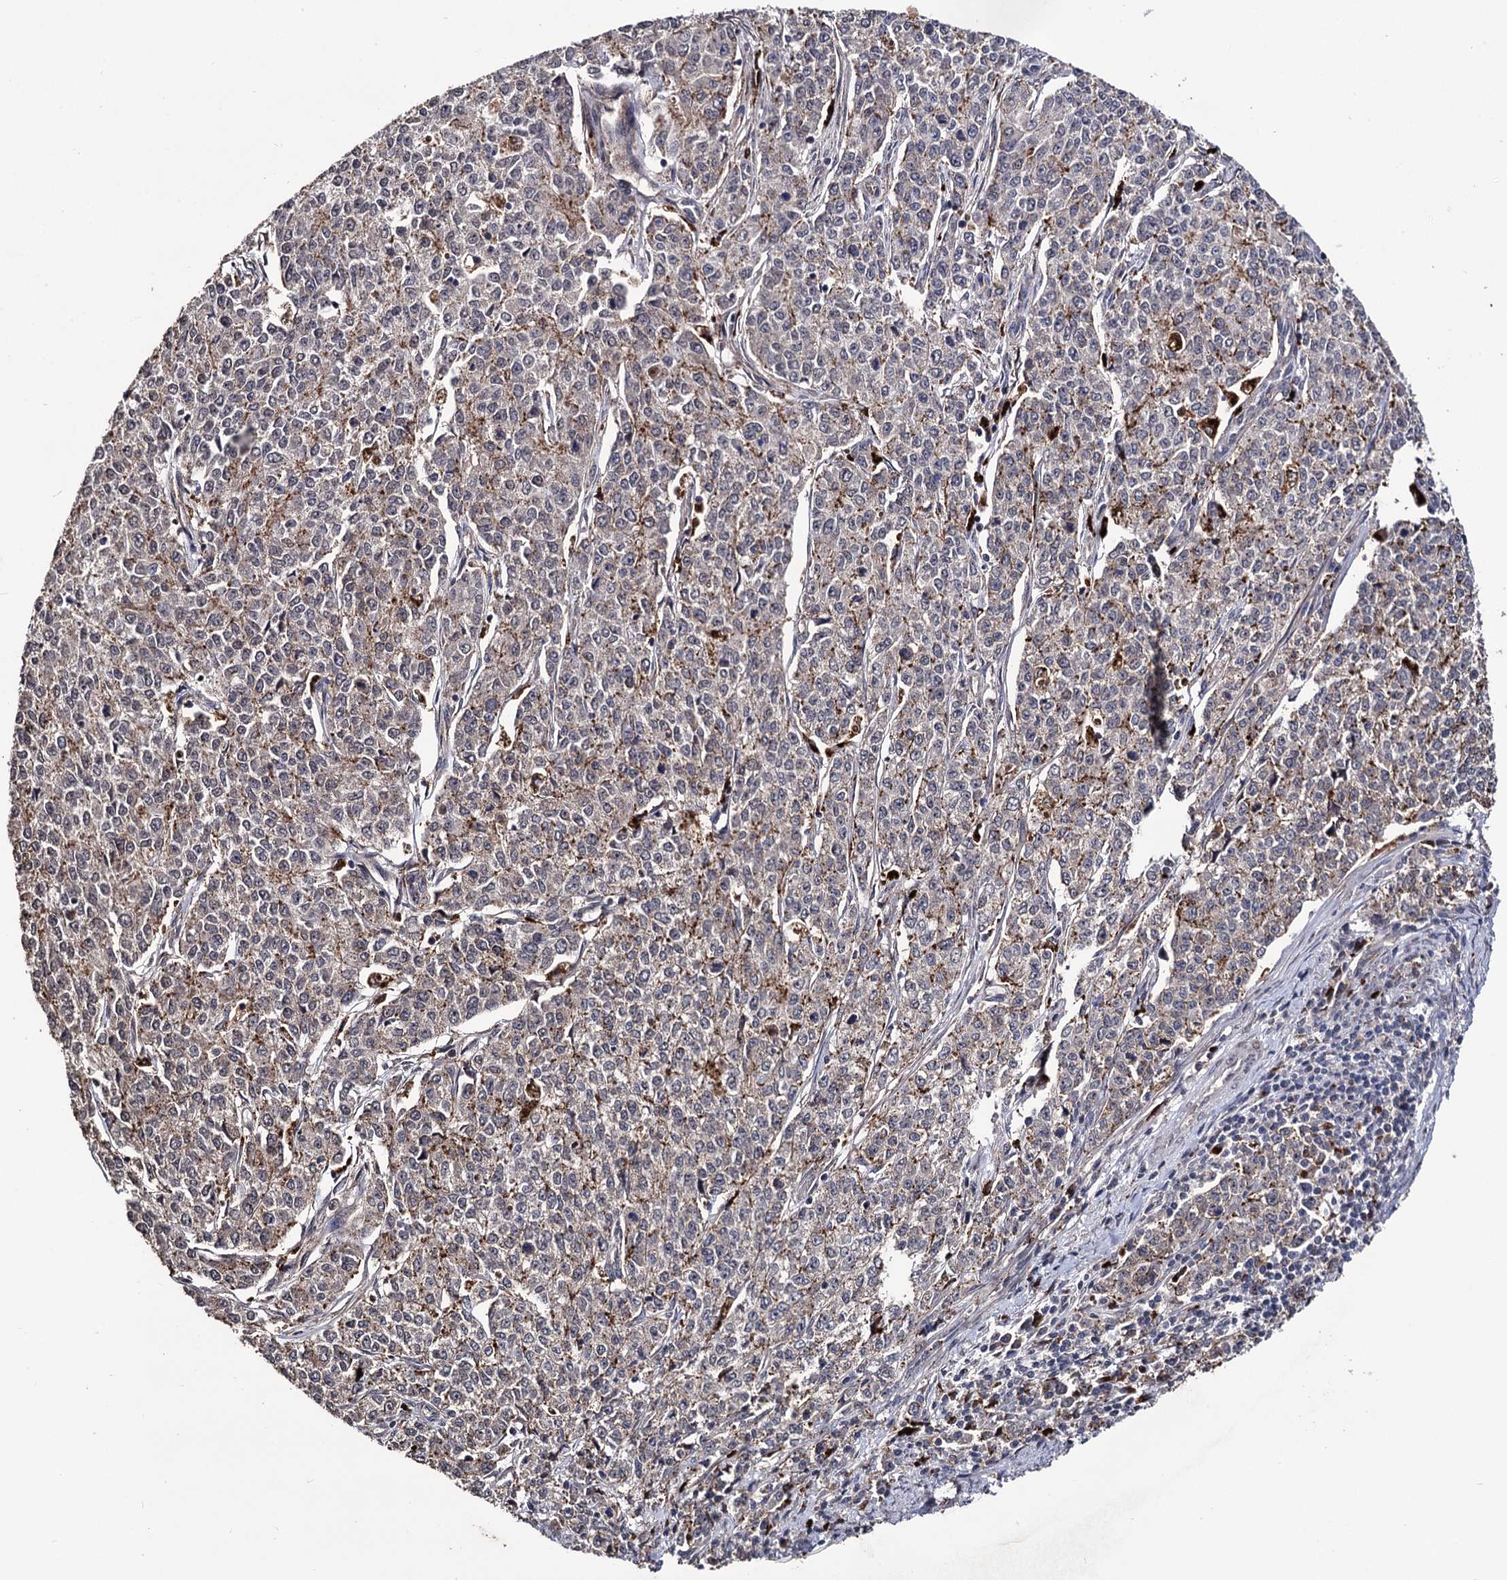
{"staining": {"intensity": "weak", "quantity": "25%-75%", "location": "cytoplasmic/membranous"}, "tissue": "endometrial cancer", "cell_type": "Tumor cells", "image_type": "cancer", "snomed": [{"axis": "morphology", "description": "Adenocarcinoma, NOS"}, {"axis": "topography", "description": "Endometrium"}], "caption": "Tumor cells exhibit weak cytoplasmic/membranous expression in approximately 25%-75% of cells in endometrial cancer.", "gene": "MICAL2", "patient": {"sex": "female", "age": 50}}